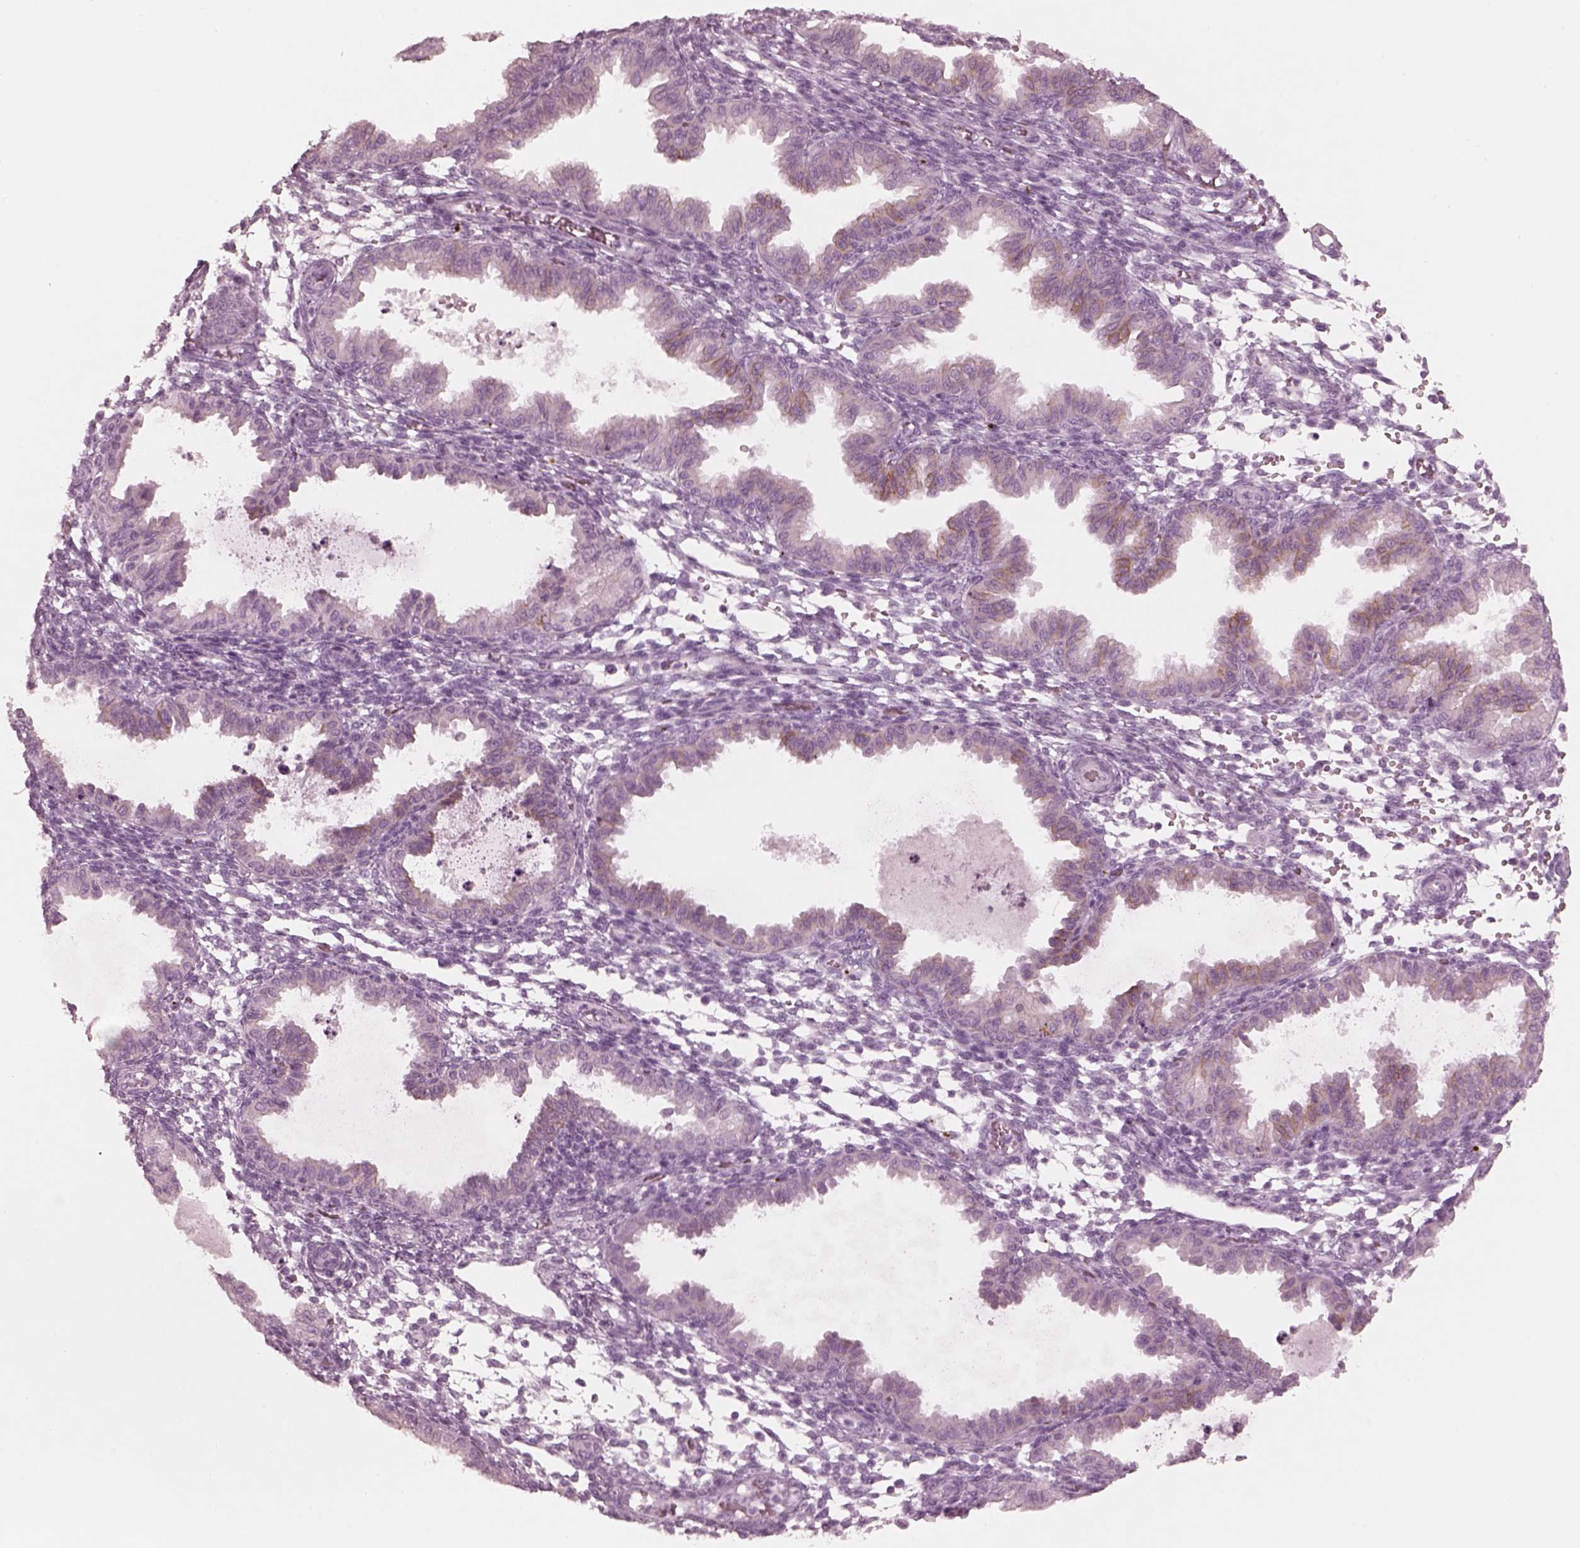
{"staining": {"intensity": "negative", "quantity": "none", "location": "none"}, "tissue": "endometrium", "cell_type": "Cells in endometrial stroma", "image_type": "normal", "snomed": [{"axis": "morphology", "description": "Normal tissue, NOS"}, {"axis": "topography", "description": "Endometrium"}], "caption": "This is an immunohistochemistry histopathology image of normal human endometrium. There is no expression in cells in endometrial stroma.", "gene": "PON3", "patient": {"sex": "female", "age": 33}}